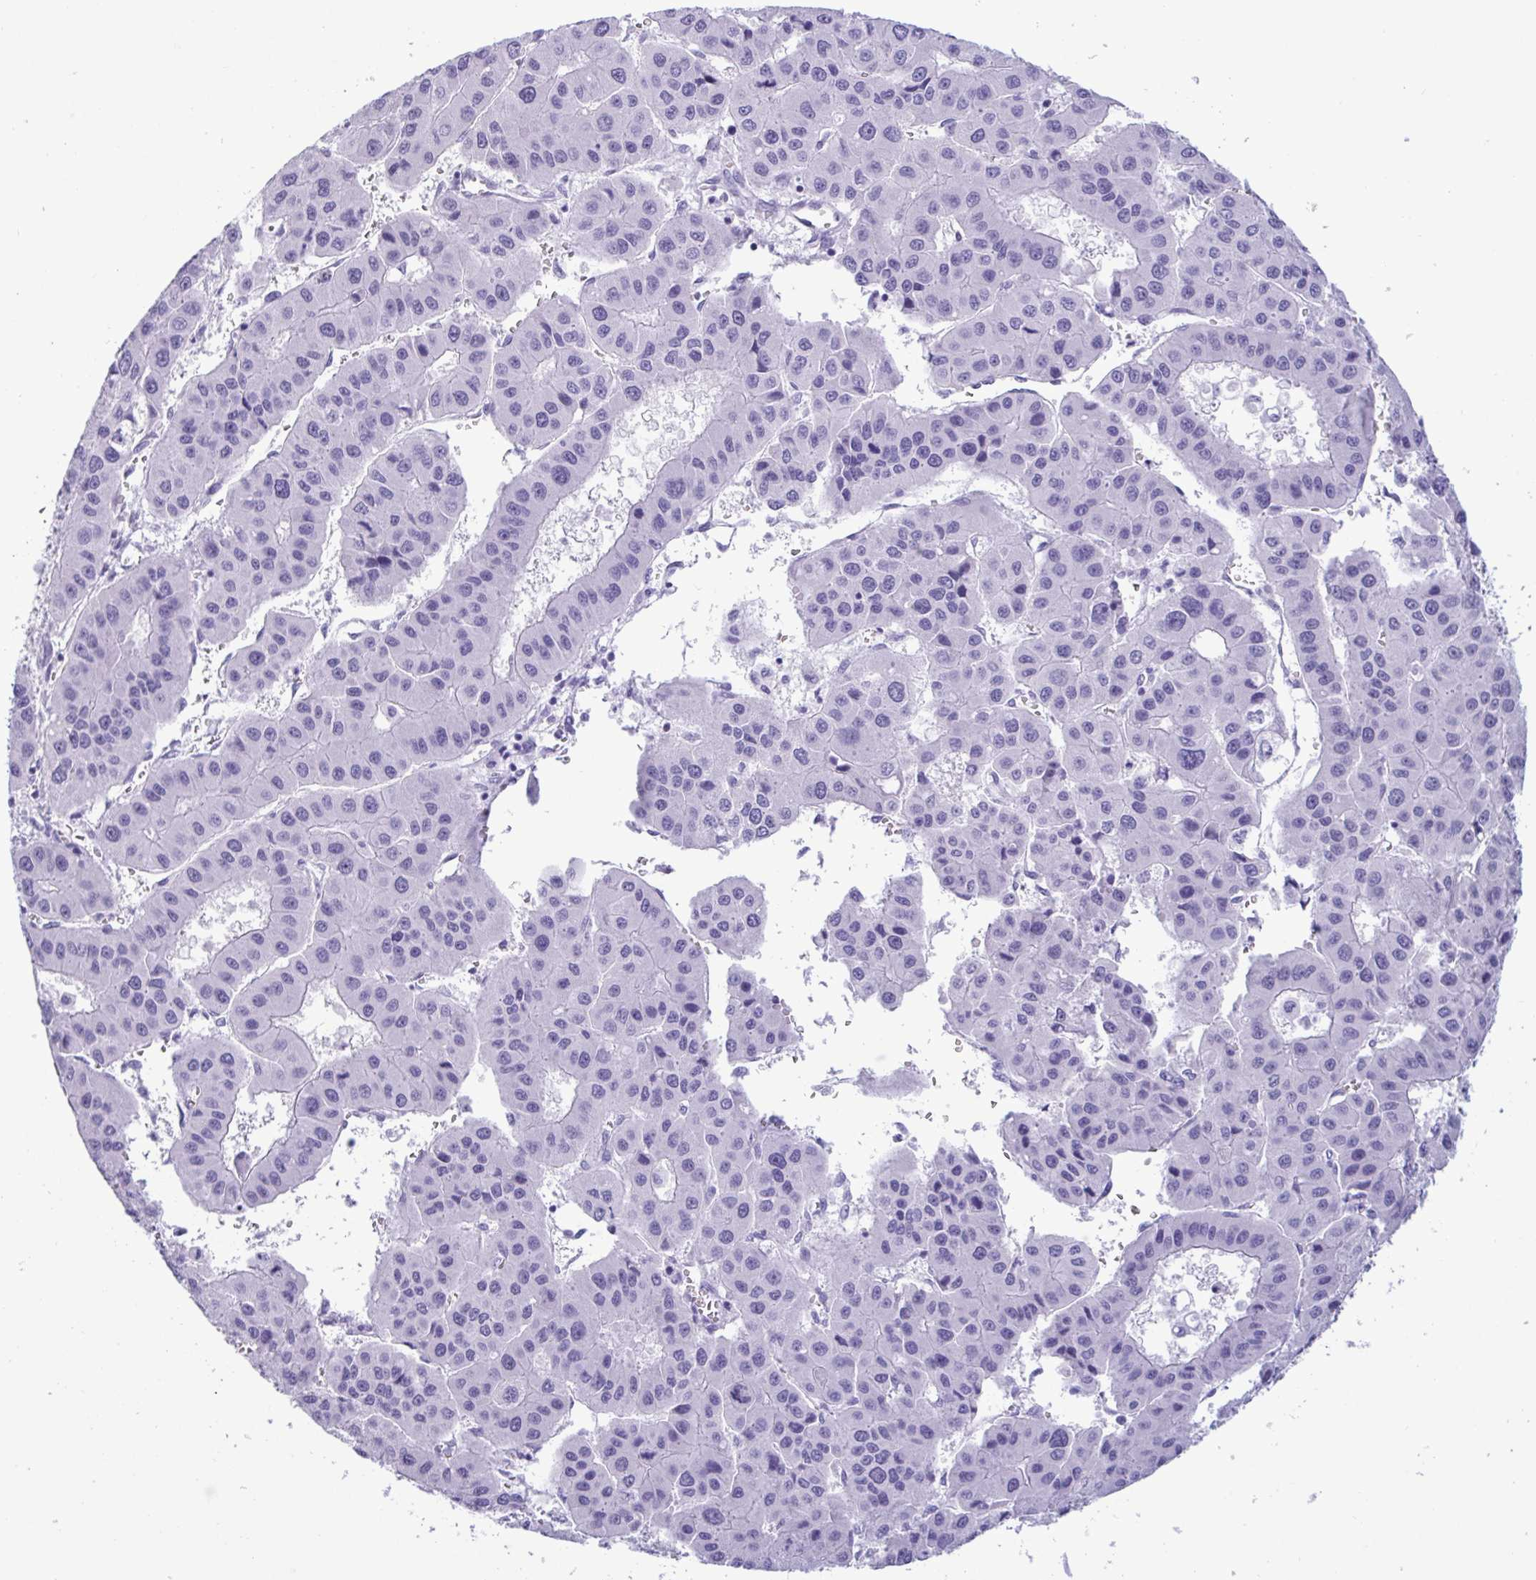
{"staining": {"intensity": "negative", "quantity": "none", "location": "none"}, "tissue": "liver cancer", "cell_type": "Tumor cells", "image_type": "cancer", "snomed": [{"axis": "morphology", "description": "Carcinoma, Hepatocellular, NOS"}, {"axis": "topography", "description": "Liver"}], "caption": "The image shows no staining of tumor cells in liver cancer (hepatocellular carcinoma).", "gene": "SLC2A1", "patient": {"sex": "male", "age": 73}}